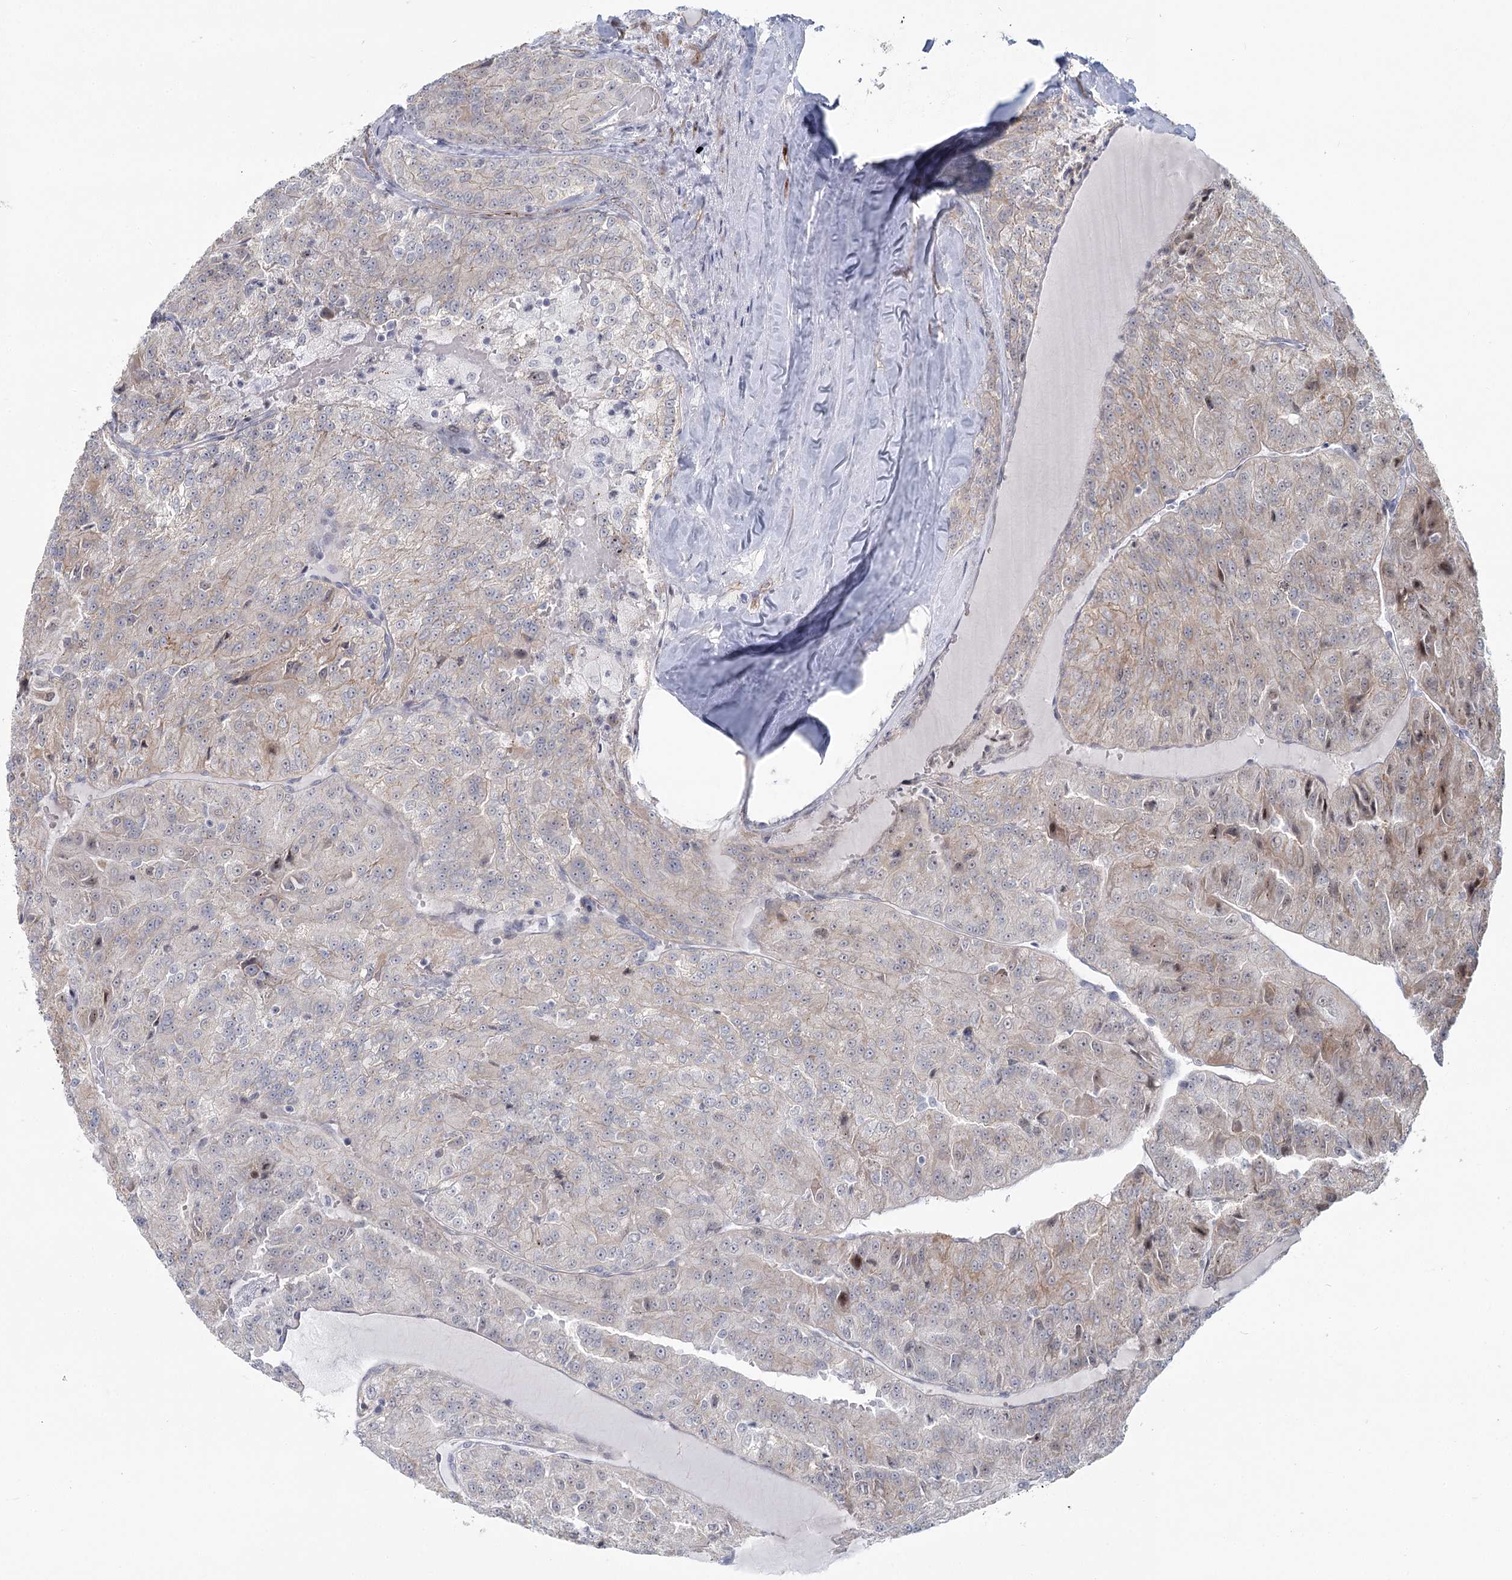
{"staining": {"intensity": "weak", "quantity": "<25%", "location": "cytoplasmic/membranous"}, "tissue": "renal cancer", "cell_type": "Tumor cells", "image_type": "cancer", "snomed": [{"axis": "morphology", "description": "Adenocarcinoma, NOS"}, {"axis": "topography", "description": "Kidney"}], "caption": "High magnification brightfield microscopy of renal cancer stained with DAB (brown) and counterstained with hematoxylin (blue): tumor cells show no significant positivity.", "gene": "ABHD8", "patient": {"sex": "female", "age": 63}}